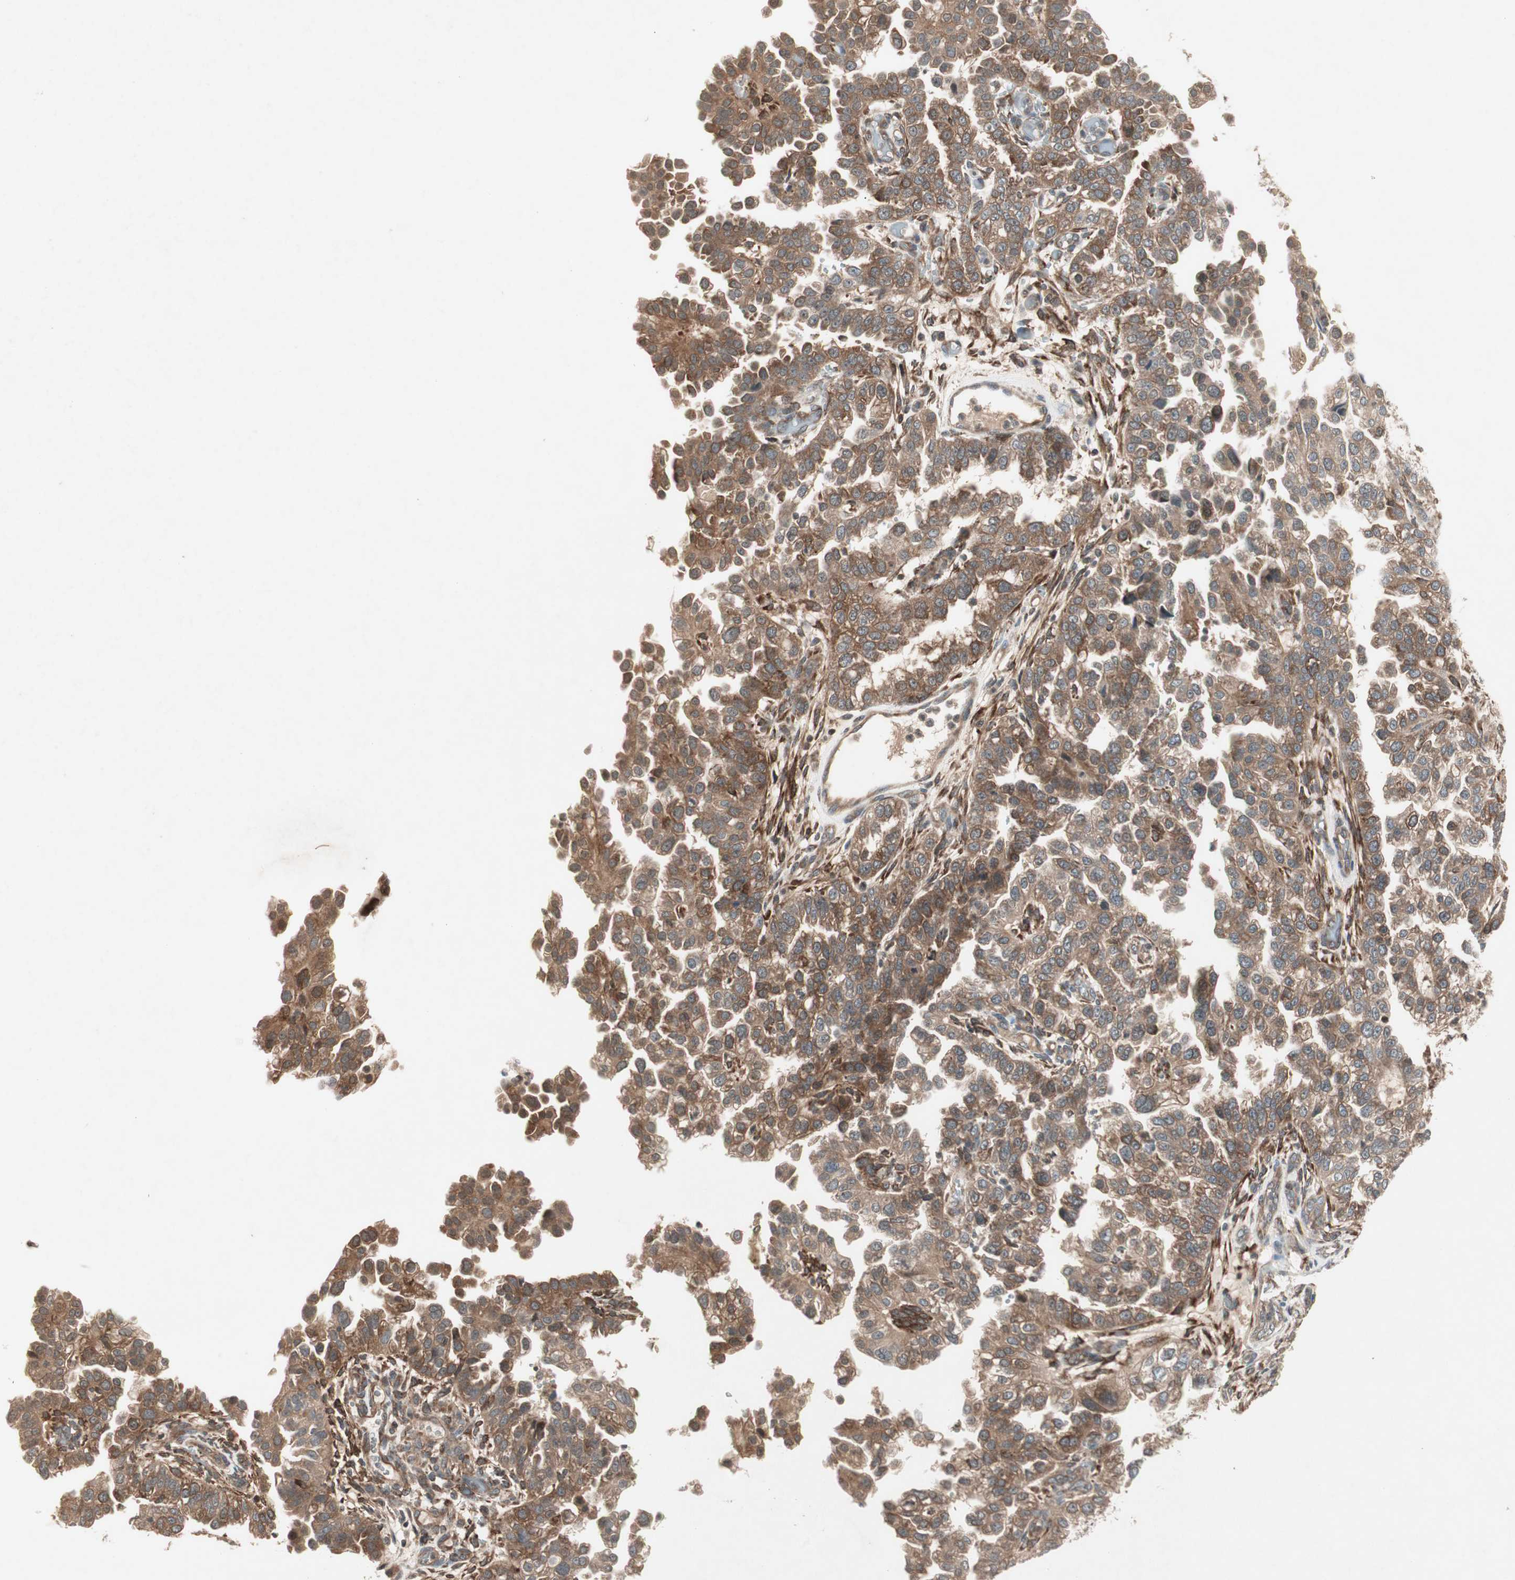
{"staining": {"intensity": "weak", "quantity": "25%-75%", "location": "cytoplasmic/membranous"}, "tissue": "endometrial cancer", "cell_type": "Tumor cells", "image_type": "cancer", "snomed": [{"axis": "morphology", "description": "Adenocarcinoma, NOS"}, {"axis": "topography", "description": "Endometrium"}], "caption": "DAB immunohistochemical staining of endometrial adenocarcinoma exhibits weak cytoplasmic/membranous protein expression in approximately 25%-75% of tumor cells. (DAB (3,3'-diaminobenzidine) IHC, brown staining for protein, blue staining for nuclei).", "gene": "IRS1", "patient": {"sex": "female", "age": 85}}